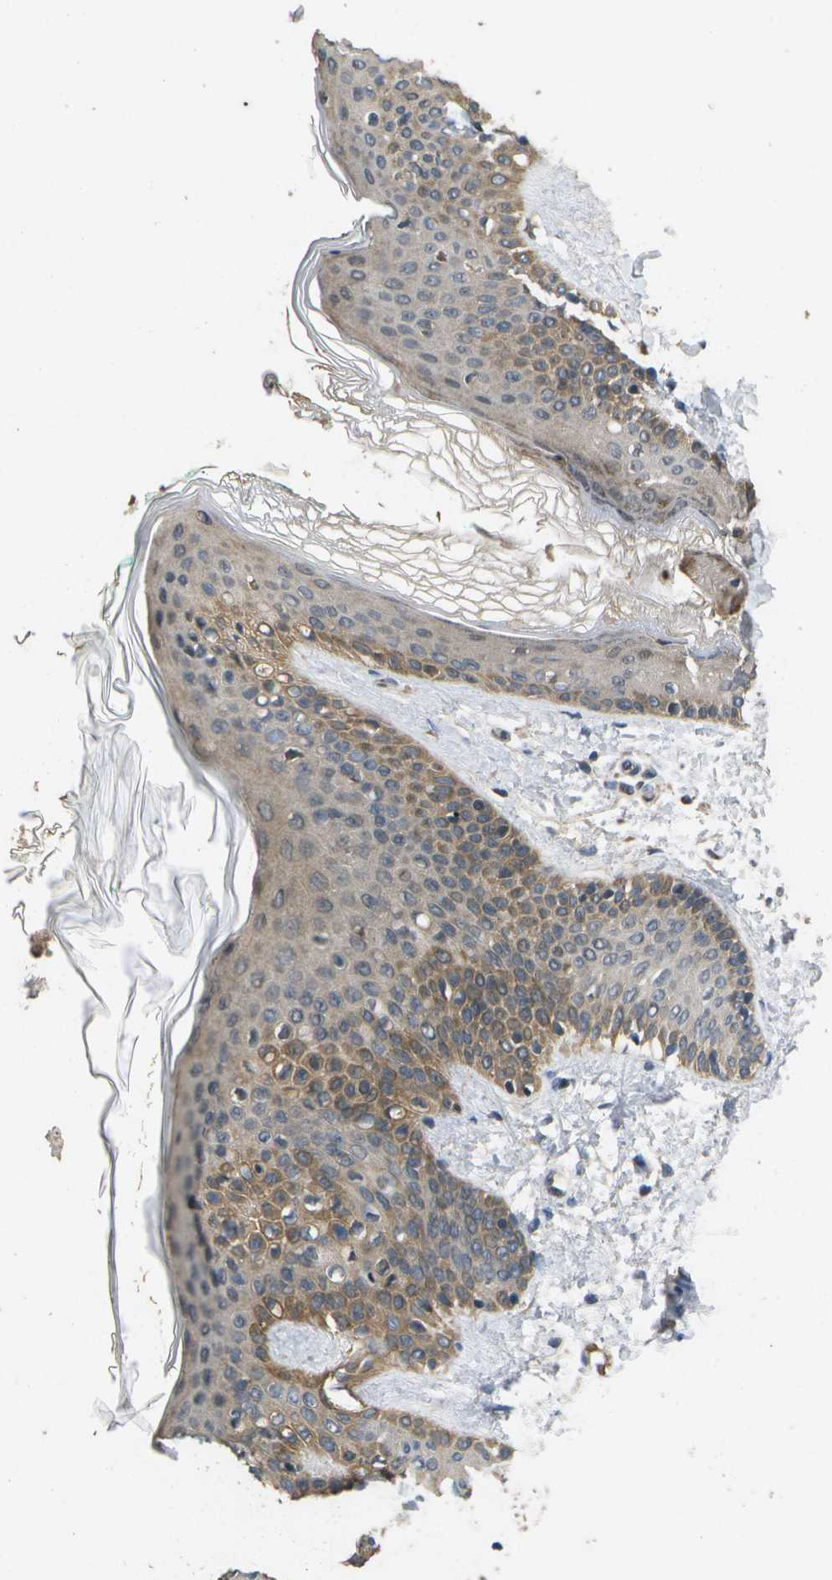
{"staining": {"intensity": "moderate", "quantity": ">75%", "location": "cytoplasmic/membranous"}, "tissue": "skin", "cell_type": "Fibroblasts", "image_type": "normal", "snomed": [{"axis": "morphology", "description": "Normal tissue, NOS"}, {"axis": "topography", "description": "Skin"}], "caption": "IHC micrograph of normal skin: skin stained using immunohistochemistry exhibits medium levels of moderate protein expression localized specifically in the cytoplasmic/membranous of fibroblasts, appearing as a cytoplasmic/membranous brown color.", "gene": "ALAS1", "patient": {"sex": "male", "age": 16}}